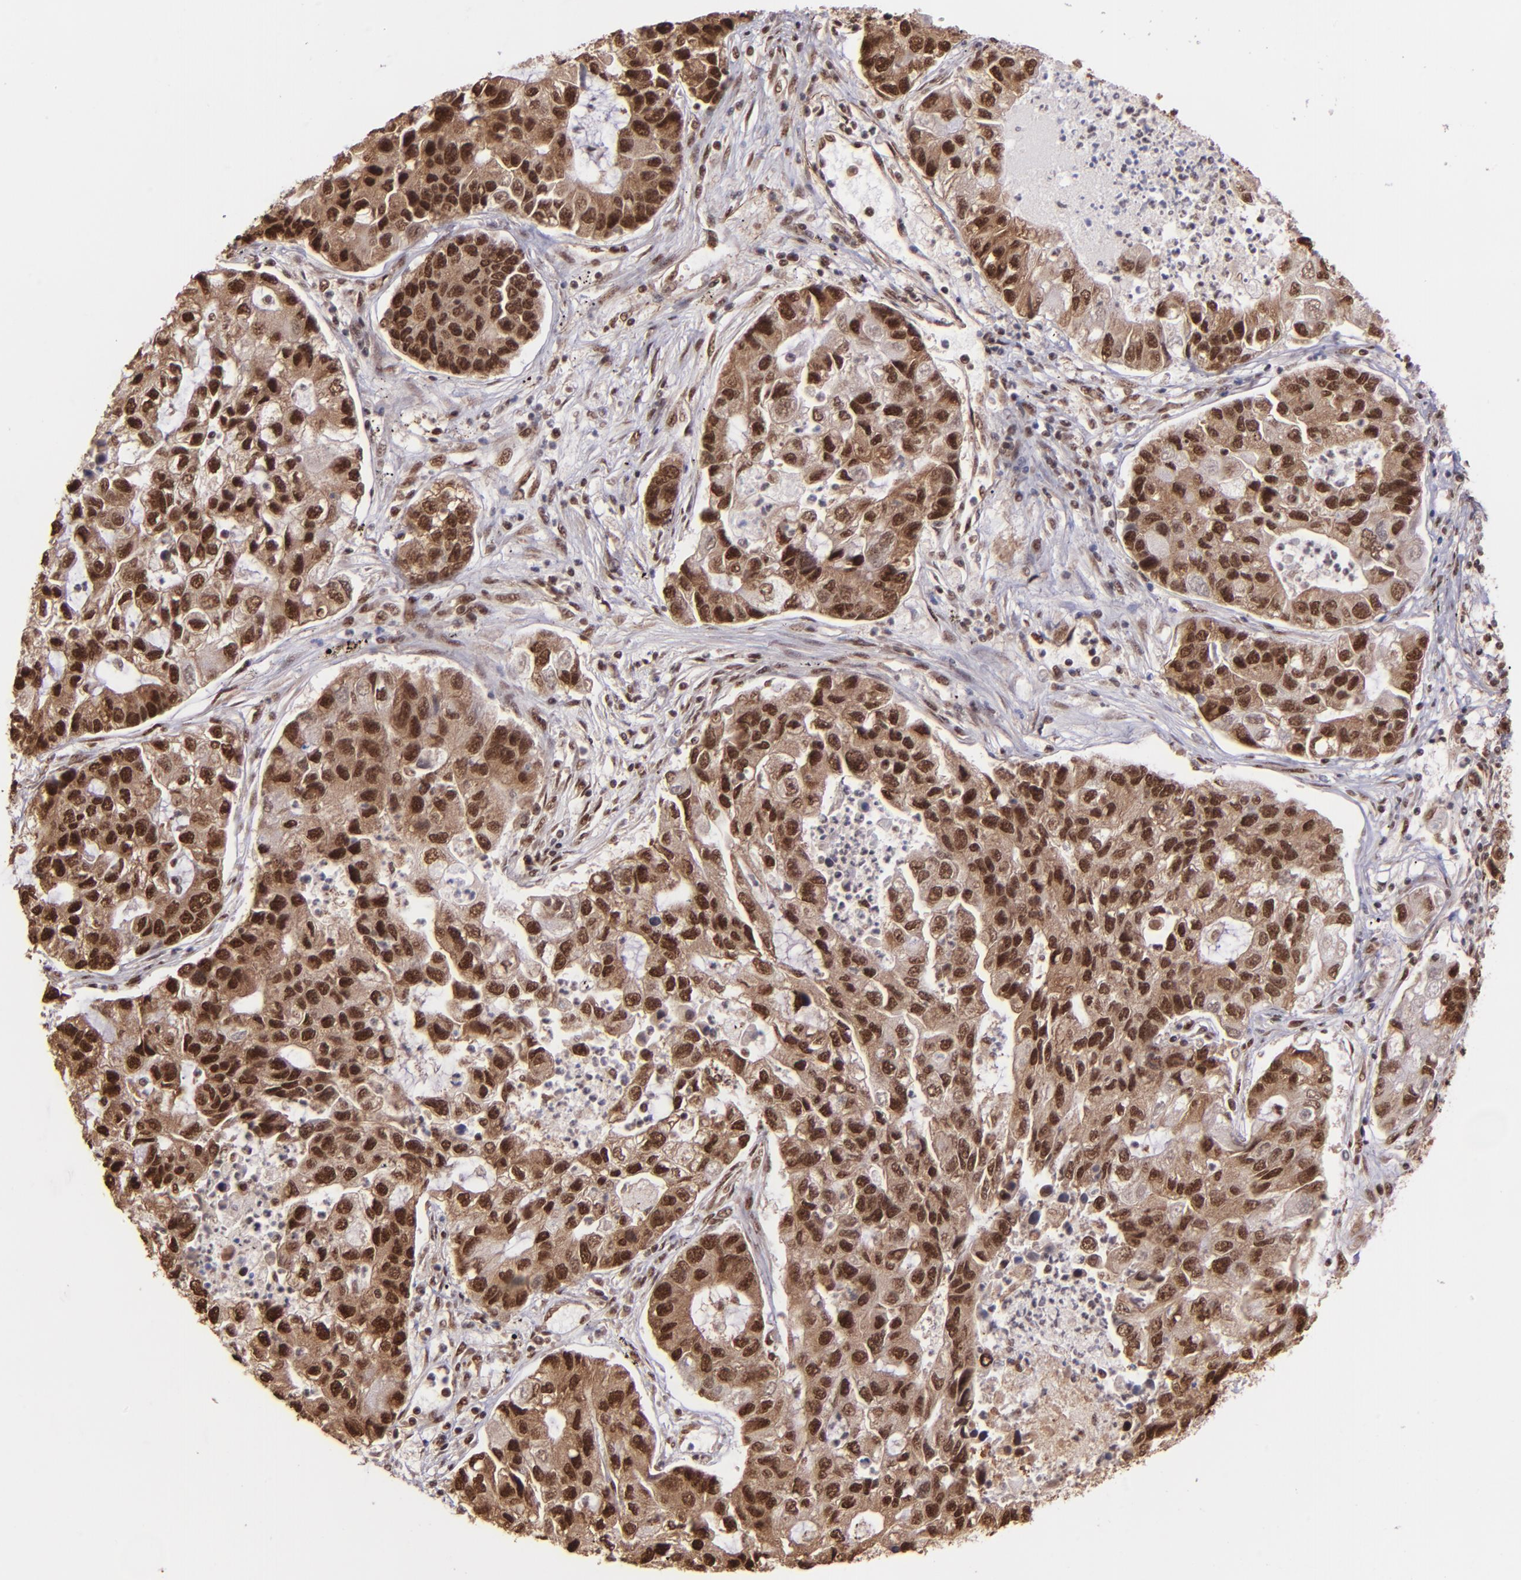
{"staining": {"intensity": "strong", "quantity": ">75%", "location": "cytoplasmic/membranous,nuclear"}, "tissue": "lung cancer", "cell_type": "Tumor cells", "image_type": "cancer", "snomed": [{"axis": "morphology", "description": "Adenocarcinoma, NOS"}, {"axis": "topography", "description": "Lung"}], "caption": "IHC of adenocarcinoma (lung) demonstrates high levels of strong cytoplasmic/membranous and nuclear positivity in about >75% of tumor cells. The staining was performed using DAB (3,3'-diaminobenzidine) to visualize the protein expression in brown, while the nuclei were stained in blue with hematoxylin (Magnification: 20x).", "gene": "PQBP1", "patient": {"sex": "female", "age": 51}}